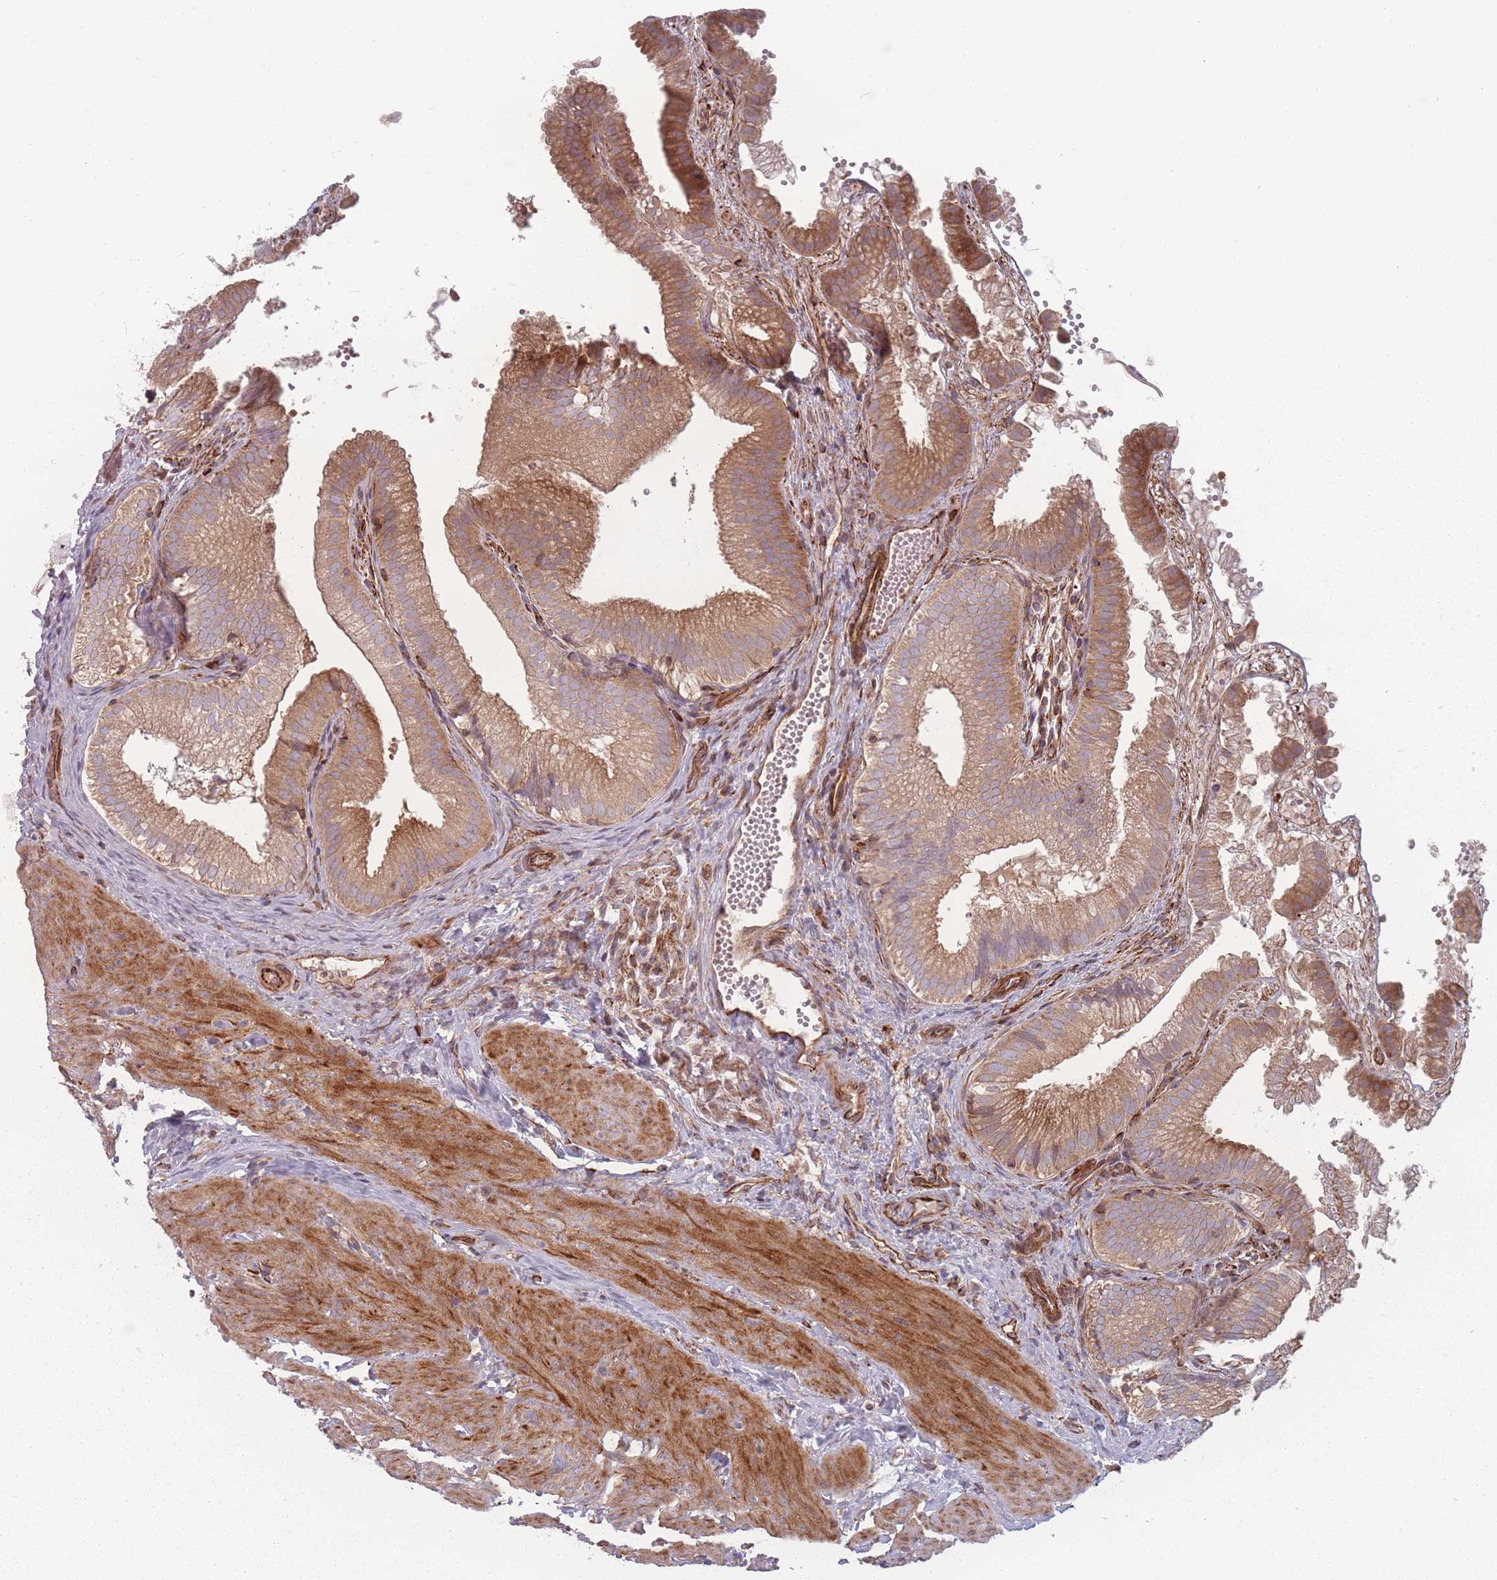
{"staining": {"intensity": "moderate", "quantity": ">75%", "location": "cytoplasmic/membranous"}, "tissue": "gallbladder", "cell_type": "Glandular cells", "image_type": "normal", "snomed": [{"axis": "morphology", "description": "Normal tissue, NOS"}, {"axis": "topography", "description": "Gallbladder"}], "caption": "IHC photomicrograph of normal gallbladder stained for a protein (brown), which exhibits medium levels of moderate cytoplasmic/membranous staining in about >75% of glandular cells.", "gene": "EEF1AKMT2", "patient": {"sex": "female", "age": 30}}